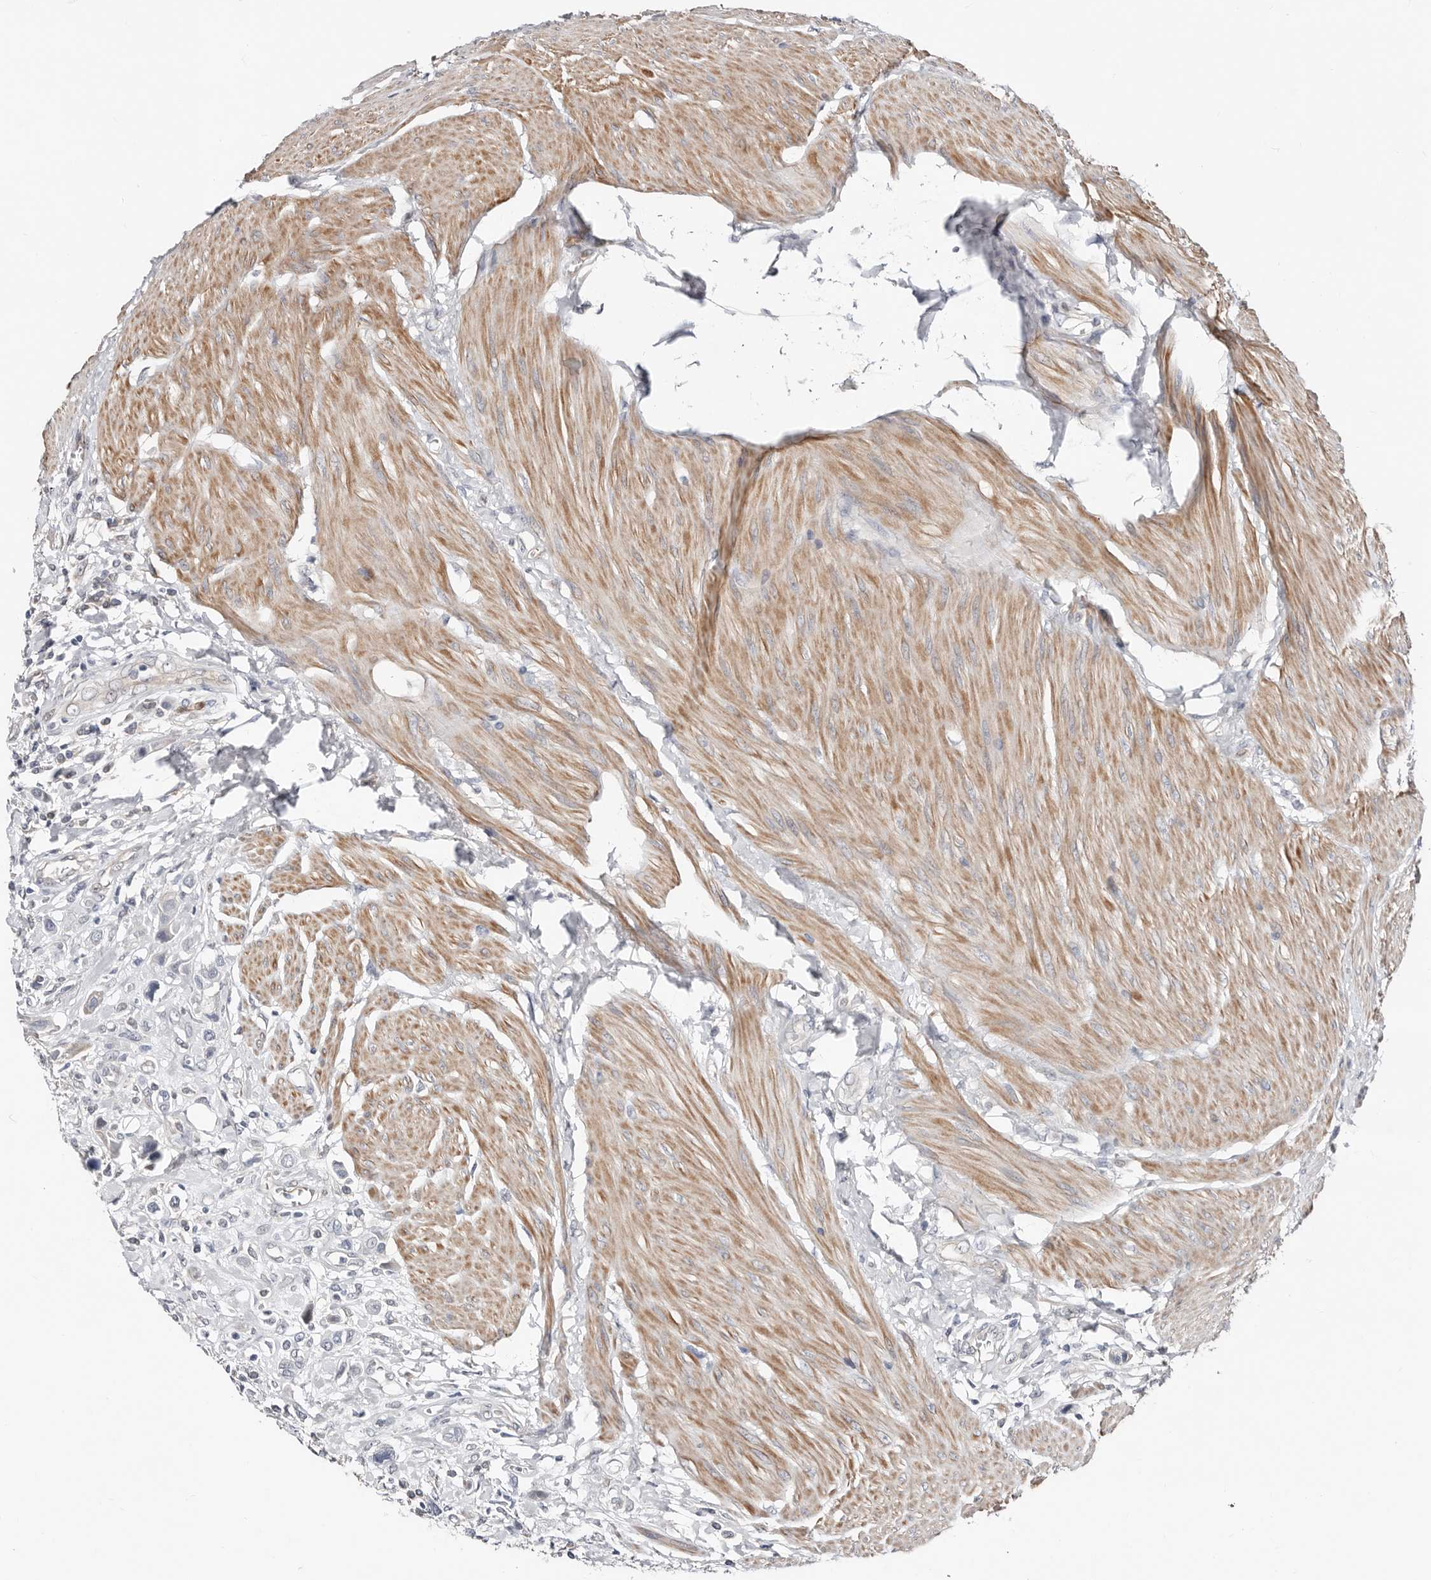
{"staining": {"intensity": "negative", "quantity": "none", "location": "none"}, "tissue": "urothelial cancer", "cell_type": "Tumor cells", "image_type": "cancer", "snomed": [{"axis": "morphology", "description": "Urothelial carcinoma, High grade"}, {"axis": "topography", "description": "Urinary bladder"}], "caption": "Tumor cells are negative for brown protein staining in urothelial carcinoma (high-grade).", "gene": "ASRGL1", "patient": {"sex": "male", "age": 50}}